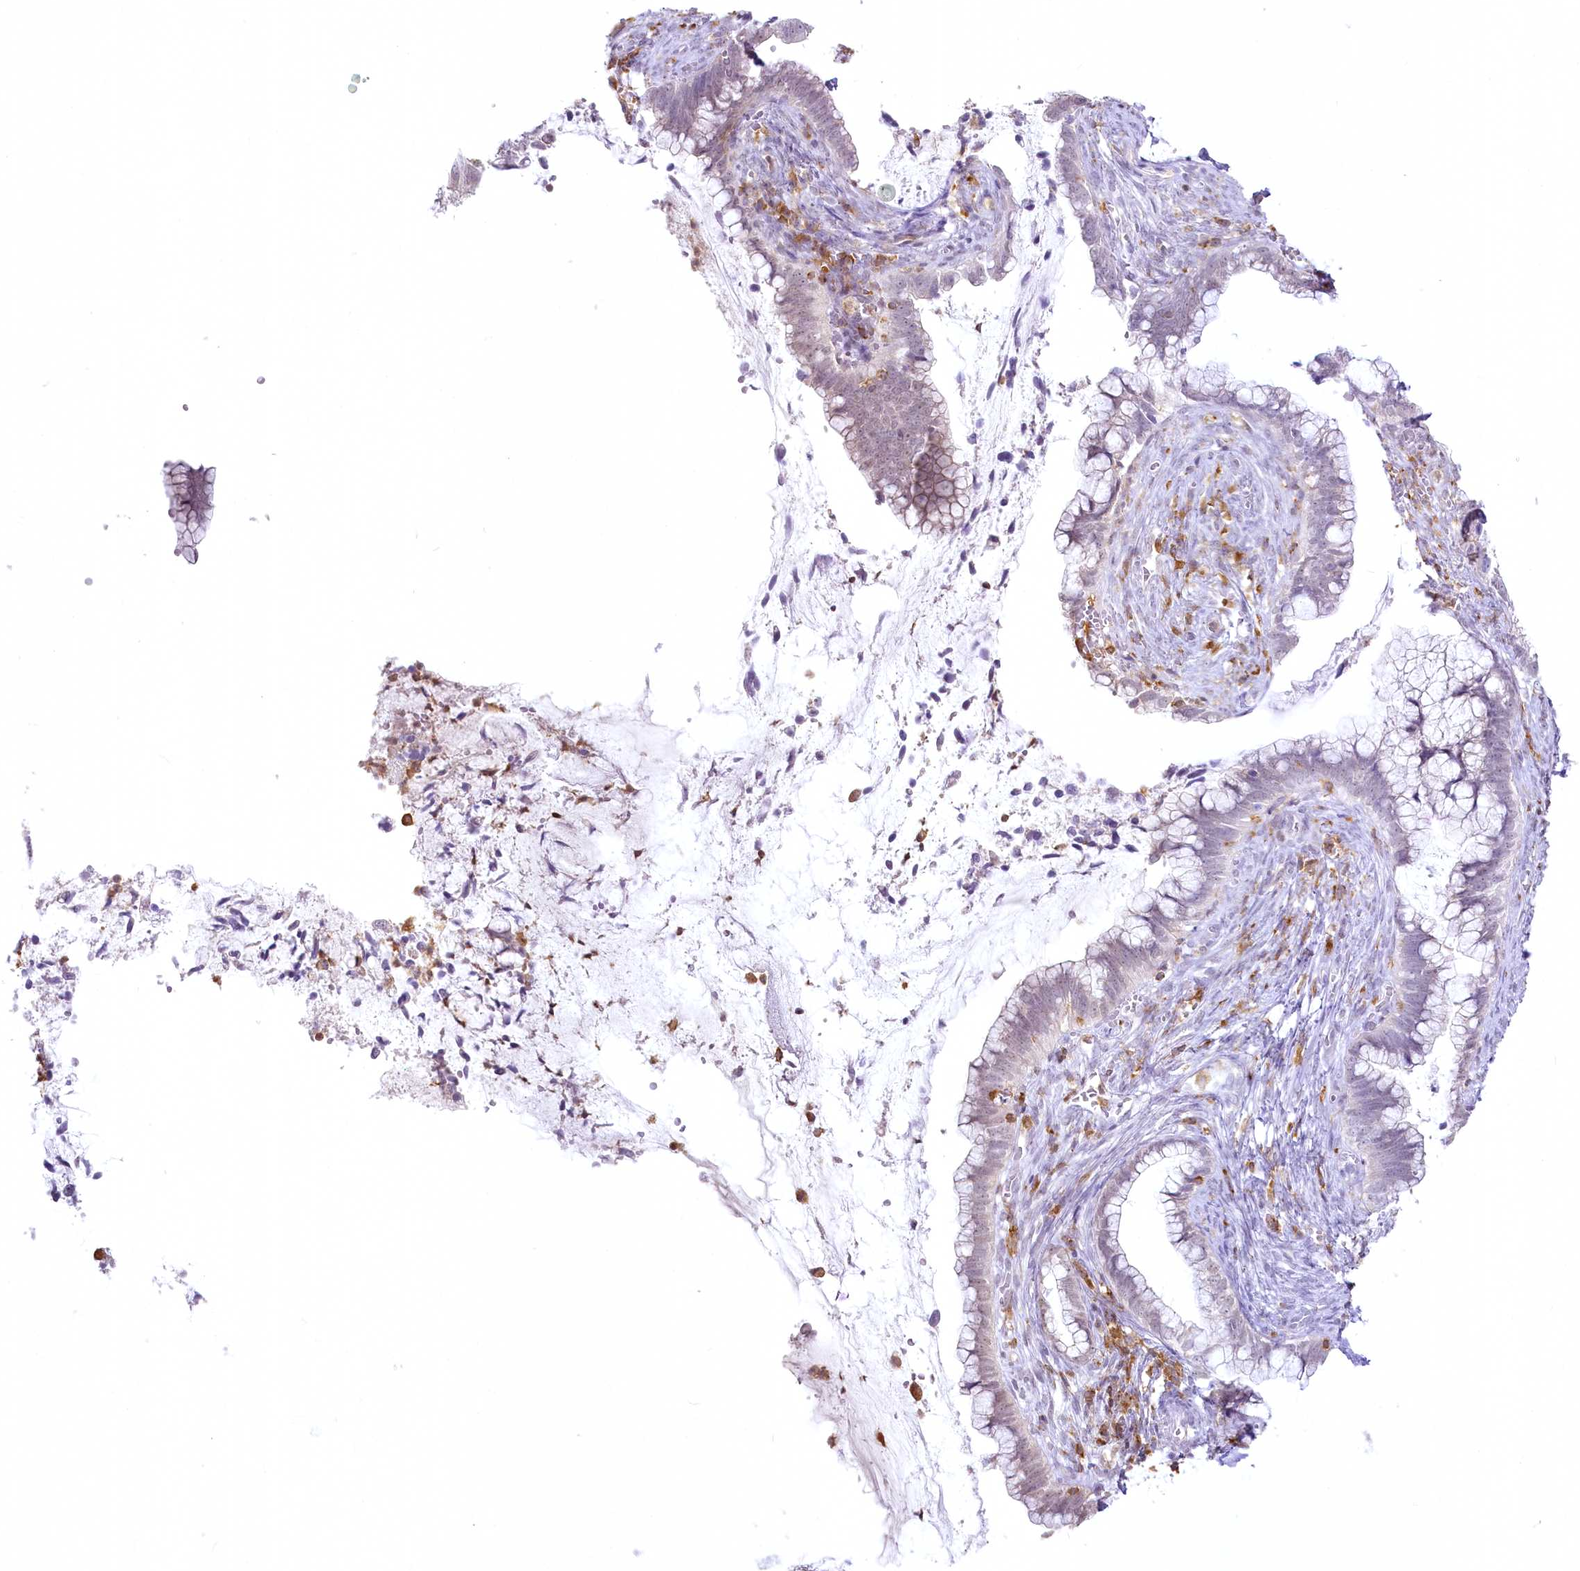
{"staining": {"intensity": "weak", "quantity": "<25%", "location": "nuclear"}, "tissue": "cervical cancer", "cell_type": "Tumor cells", "image_type": "cancer", "snomed": [{"axis": "morphology", "description": "Adenocarcinoma, NOS"}, {"axis": "topography", "description": "Cervix"}], "caption": "Tumor cells are negative for brown protein staining in cervical cancer (adenocarcinoma).", "gene": "DOCK2", "patient": {"sex": "female", "age": 44}}